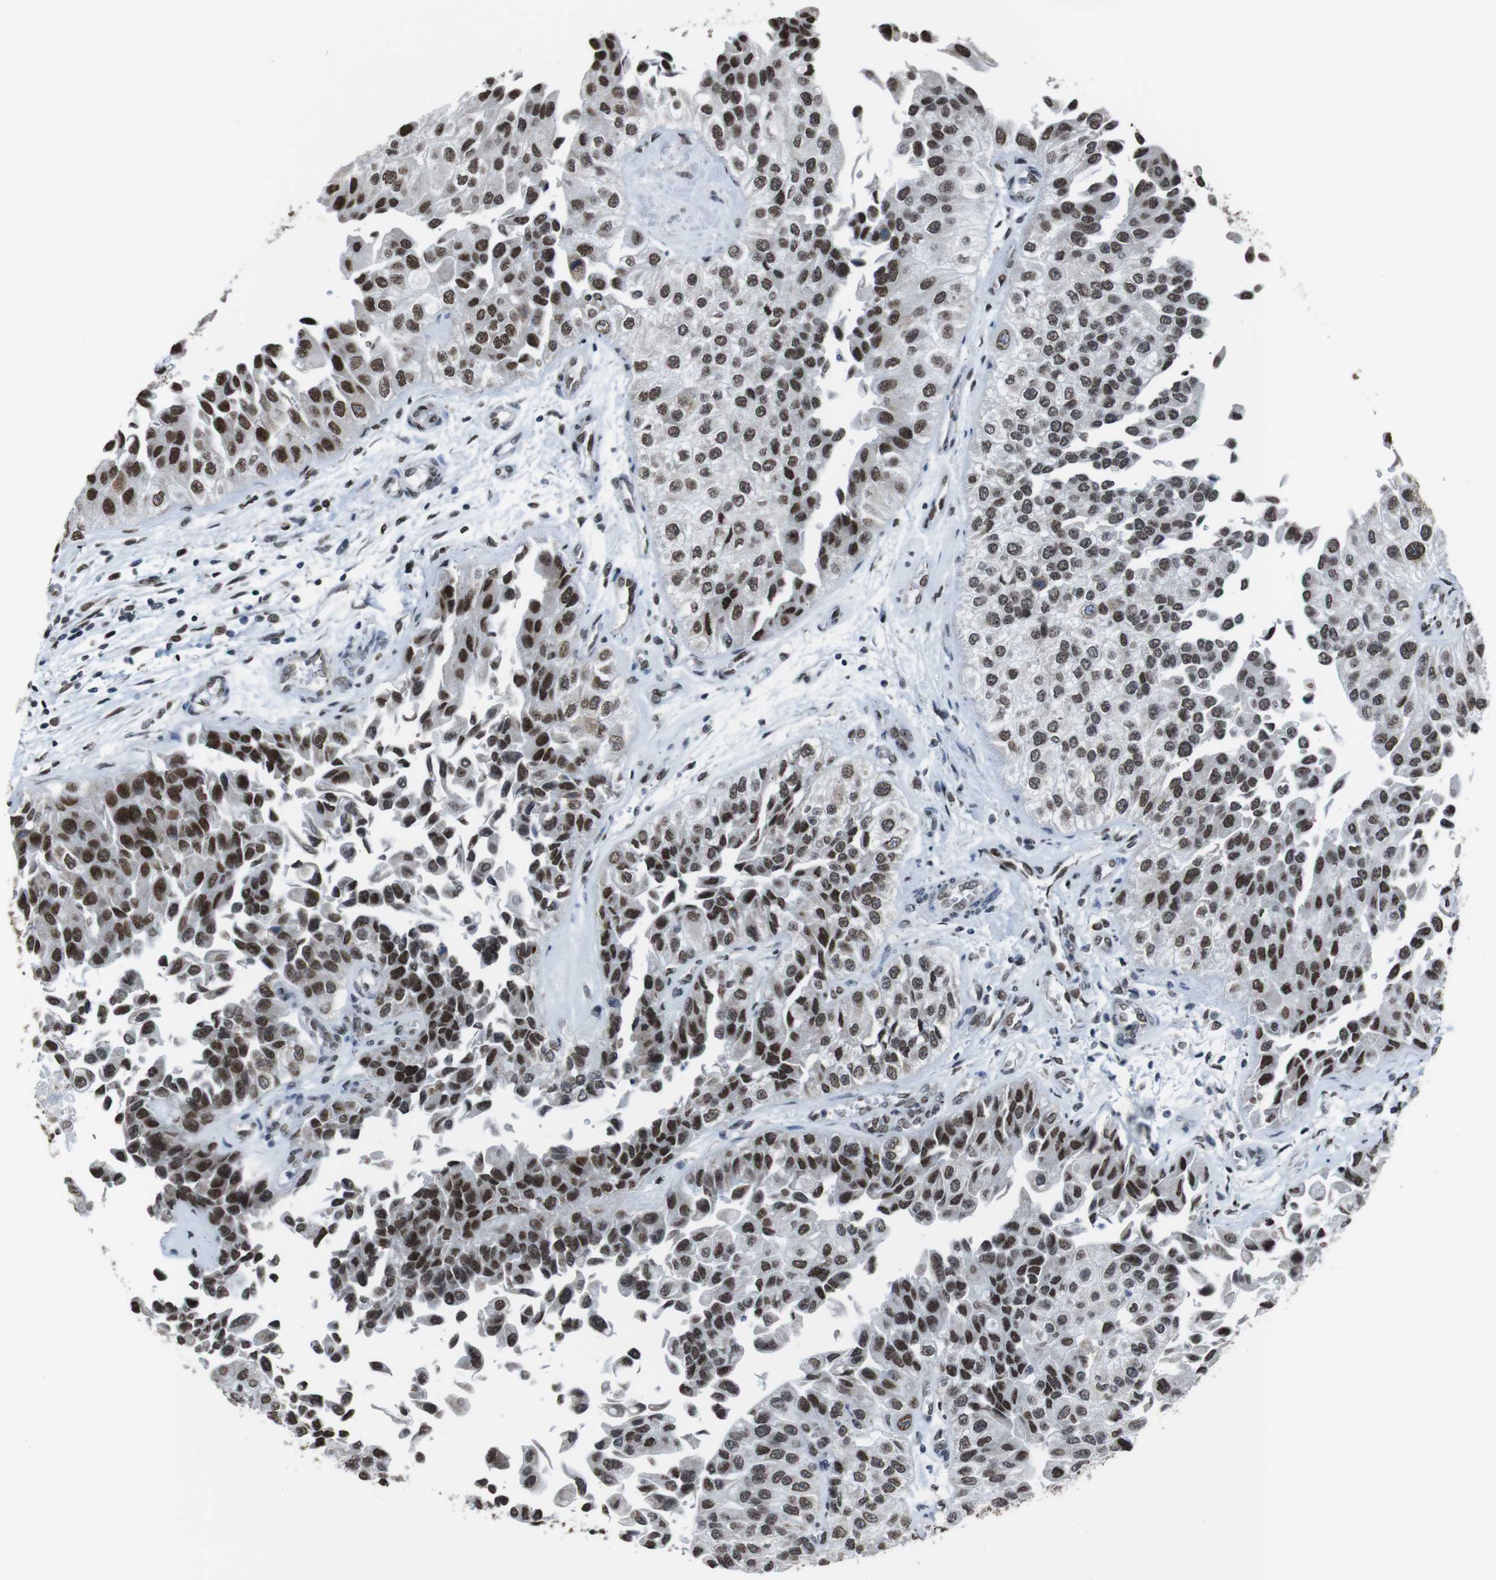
{"staining": {"intensity": "strong", "quantity": ">75%", "location": "nuclear"}, "tissue": "urothelial cancer", "cell_type": "Tumor cells", "image_type": "cancer", "snomed": [{"axis": "morphology", "description": "Urothelial carcinoma, High grade"}, {"axis": "topography", "description": "Kidney"}, {"axis": "topography", "description": "Urinary bladder"}], "caption": "Protein analysis of urothelial carcinoma (high-grade) tissue exhibits strong nuclear positivity in about >75% of tumor cells.", "gene": "ROMO1", "patient": {"sex": "male", "age": 77}}